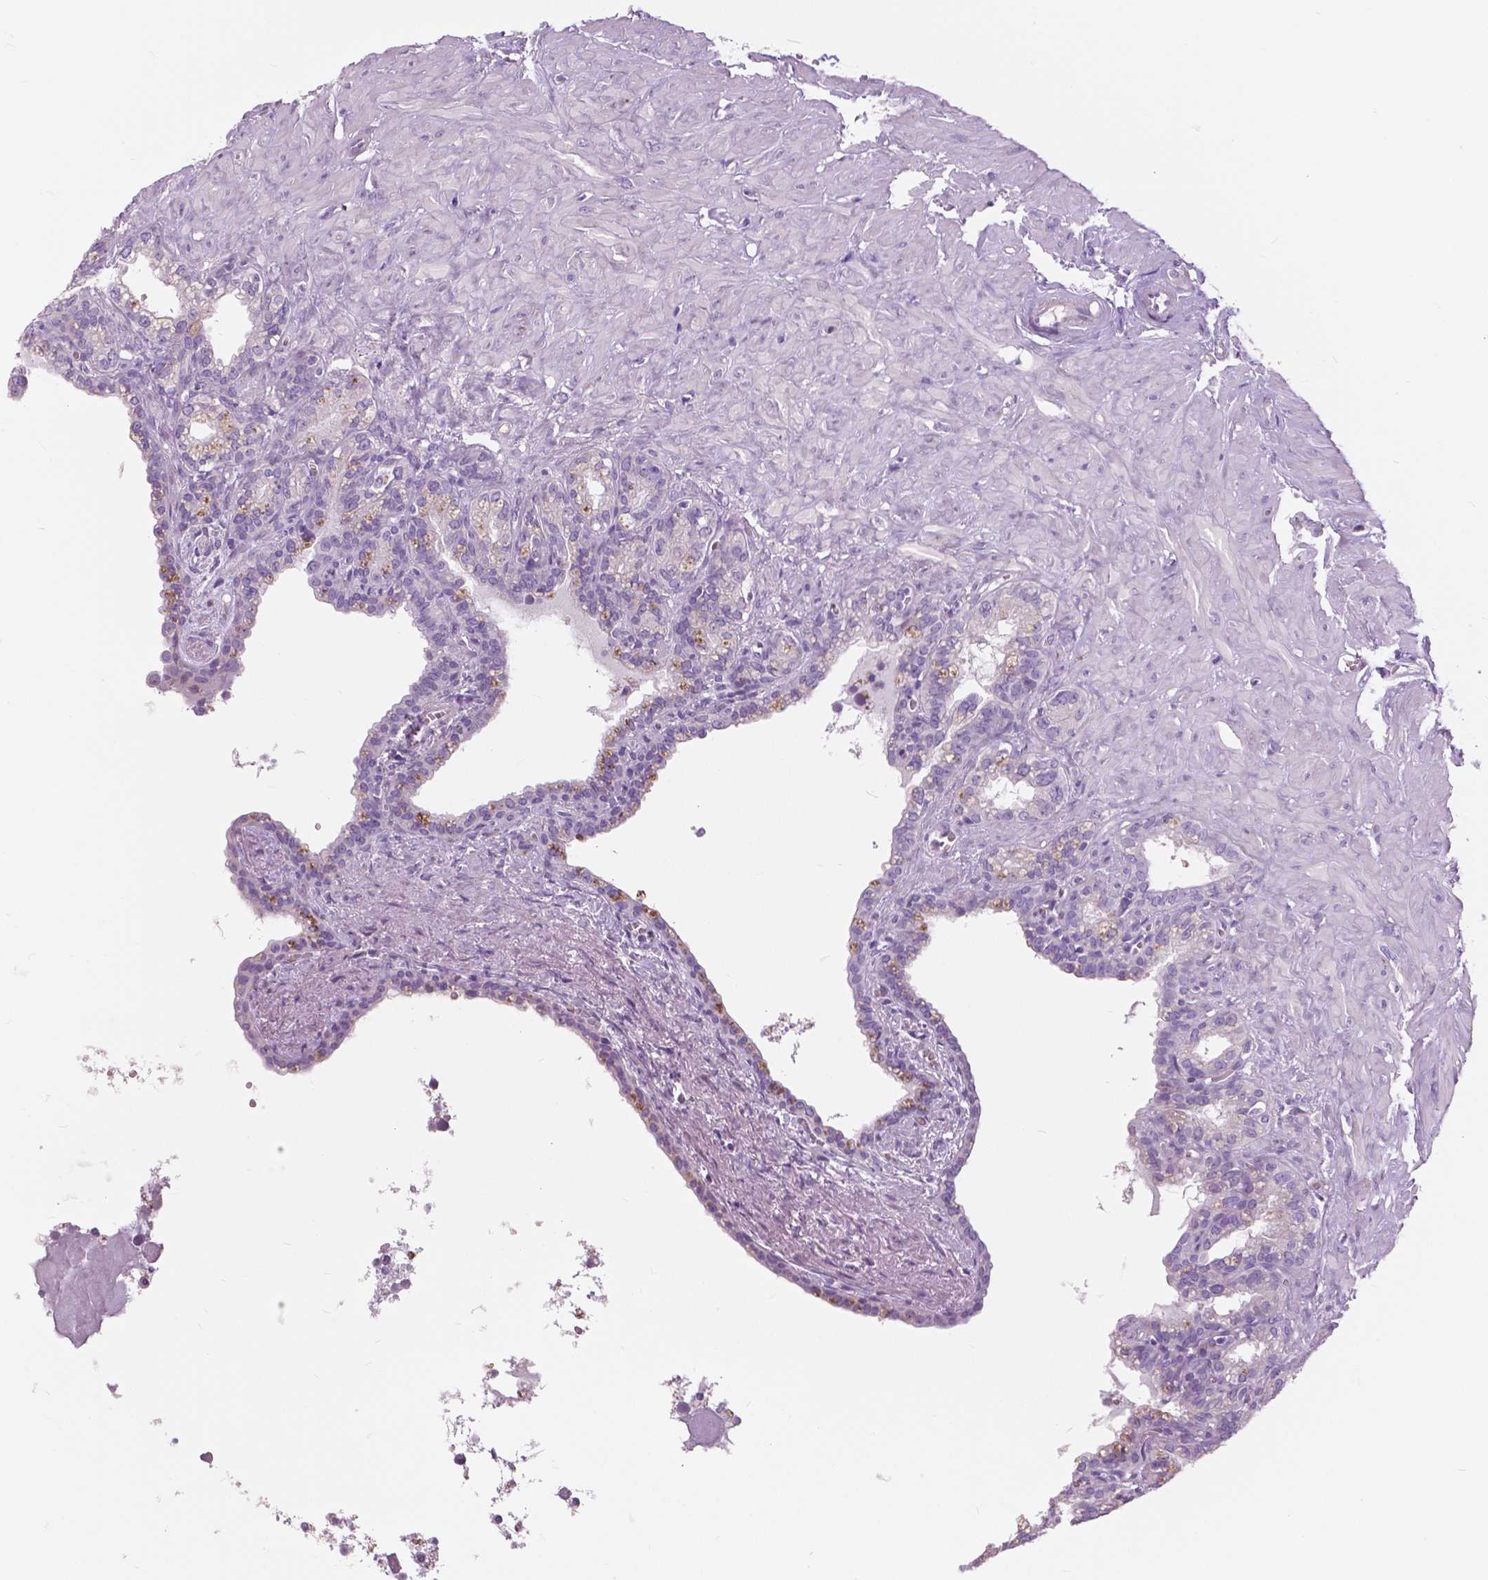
{"staining": {"intensity": "negative", "quantity": "none", "location": "none"}, "tissue": "seminal vesicle", "cell_type": "Glandular cells", "image_type": "normal", "snomed": [{"axis": "morphology", "description": "Normal tissue, NOS"}, {"axis": "morphology", "description": "Urothelial carcinoma, NOS"}, {"axis": "topography", "description": "Urinary bladder"}, {"axis": "topography", "description": "Seminal veicle"}], "caption": "Immunohistochemistry (IHC) histopathology image of benign seminal vesicle stained for a protein (brown), which reveals no positivity in glandular cells.", "gene": "SERPINI1", "patient": {"sex": "male", "age": 76}}